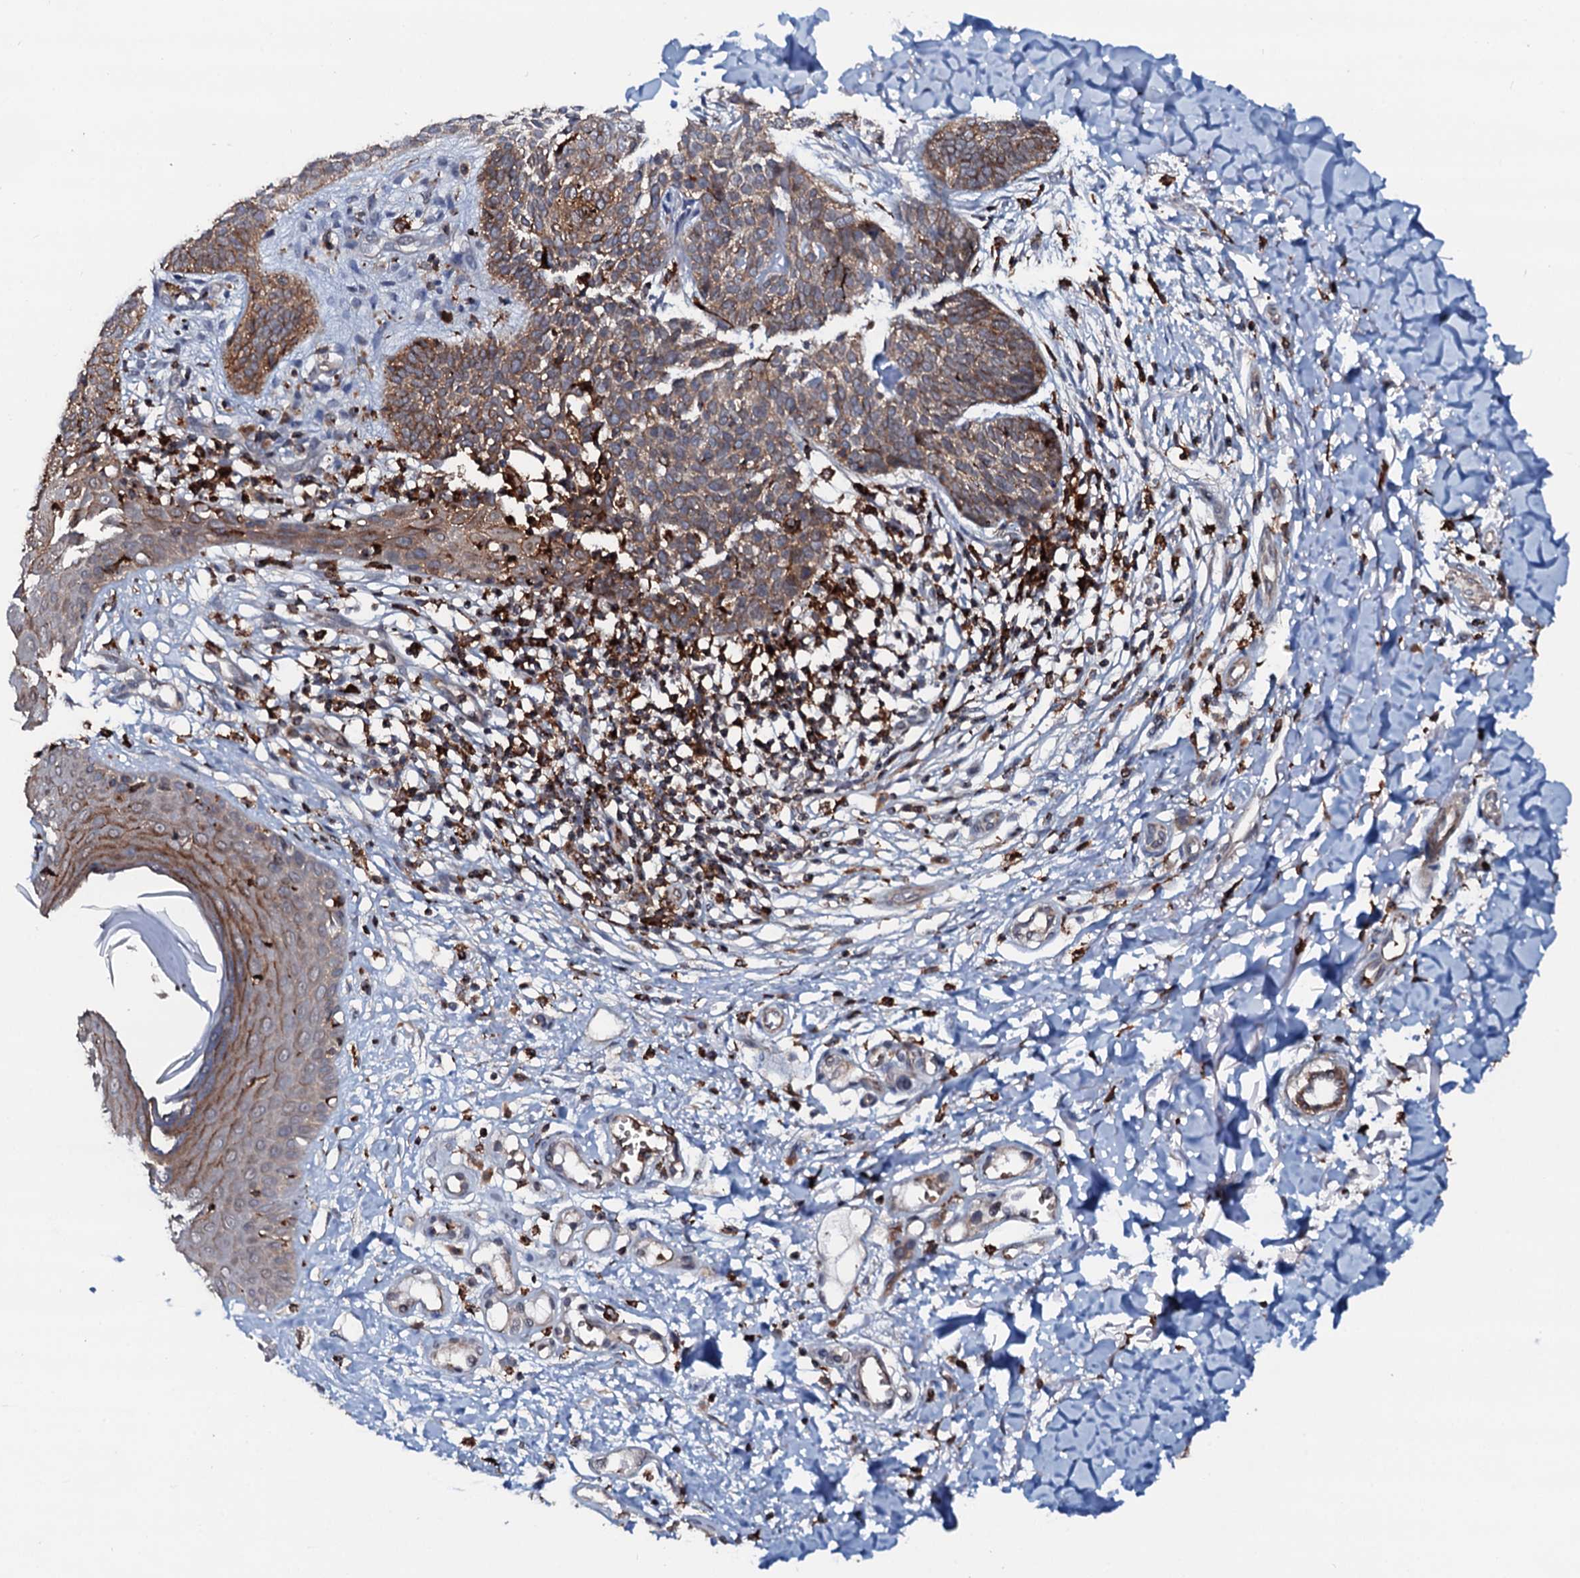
{"staining": {"intensity": "moderate", "quantity": ">75%", "location": "cytoplasmic/membranous"}, "tissue": "skin cancer", "cell_type": "Tumor cells", "image_type": "cancer", "snomed": [{"axis": "morphology", "description": "Basal cell carcinoma"}, {"axis": "topography", "description": "Skin"}], "caption": "Tumor cells show medium levels of moderate cytoplasmic/membranous positivity in about >75% of cells in human basal cell carcinoma (skin).", "gene": "VAMP8", "patient": {"sex": "female", "age": 64}}